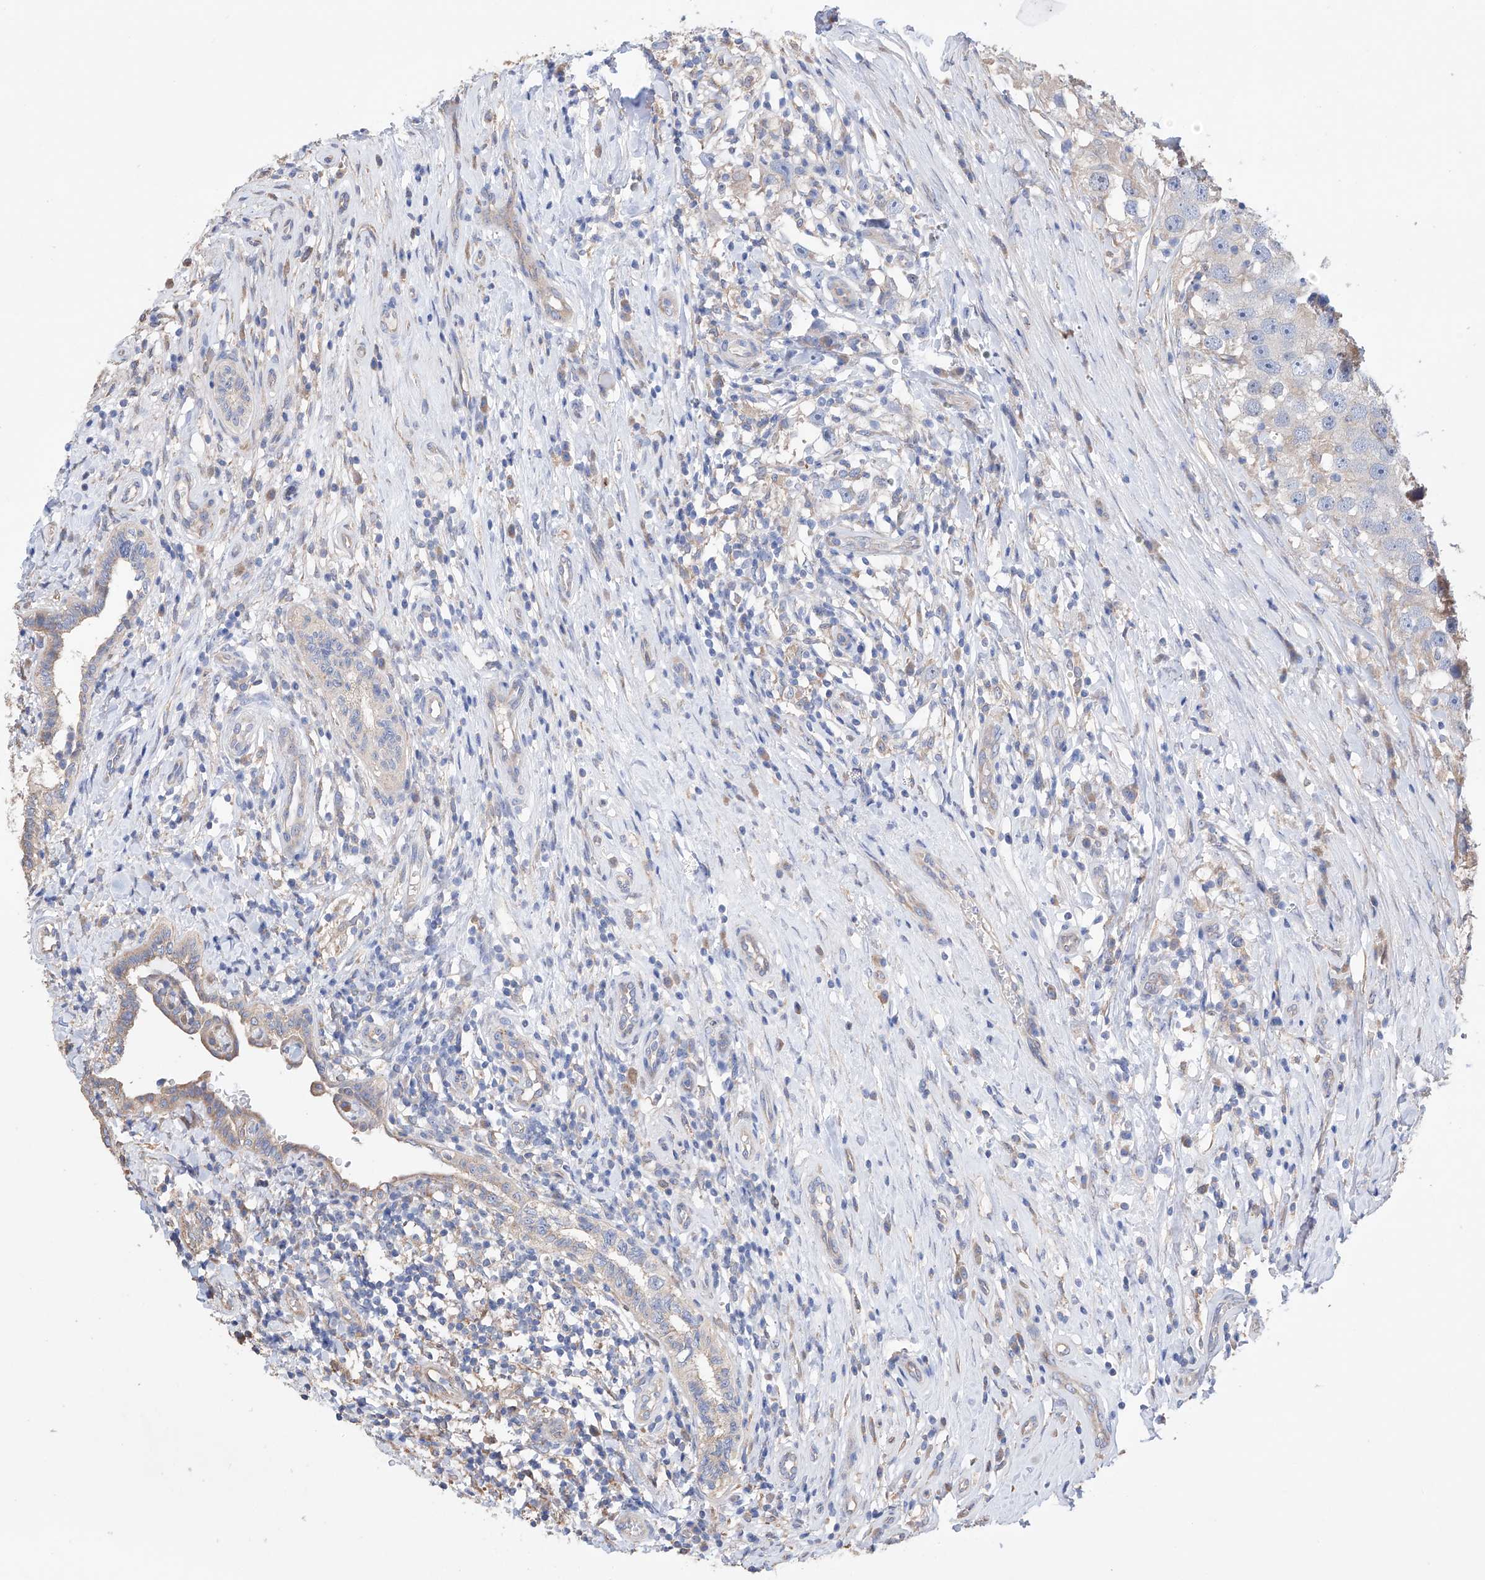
{"staining": {"intensity": "negative", "quantity": "none", "location": "none"}, "tissue": "testis cancer", "cell_type": "Tumor cells", "image_type": "cancer", "snomed": [{"axis": "morphology", "description": "Seminoma, NOS"}, {"axis": "topography", "description": "Testis"}], "caption": "The image shows no staining of tumor cells in testis cancer (seminoma).", "gene": "AFG1L", "patient": {"sex": "male", "age": 49}}